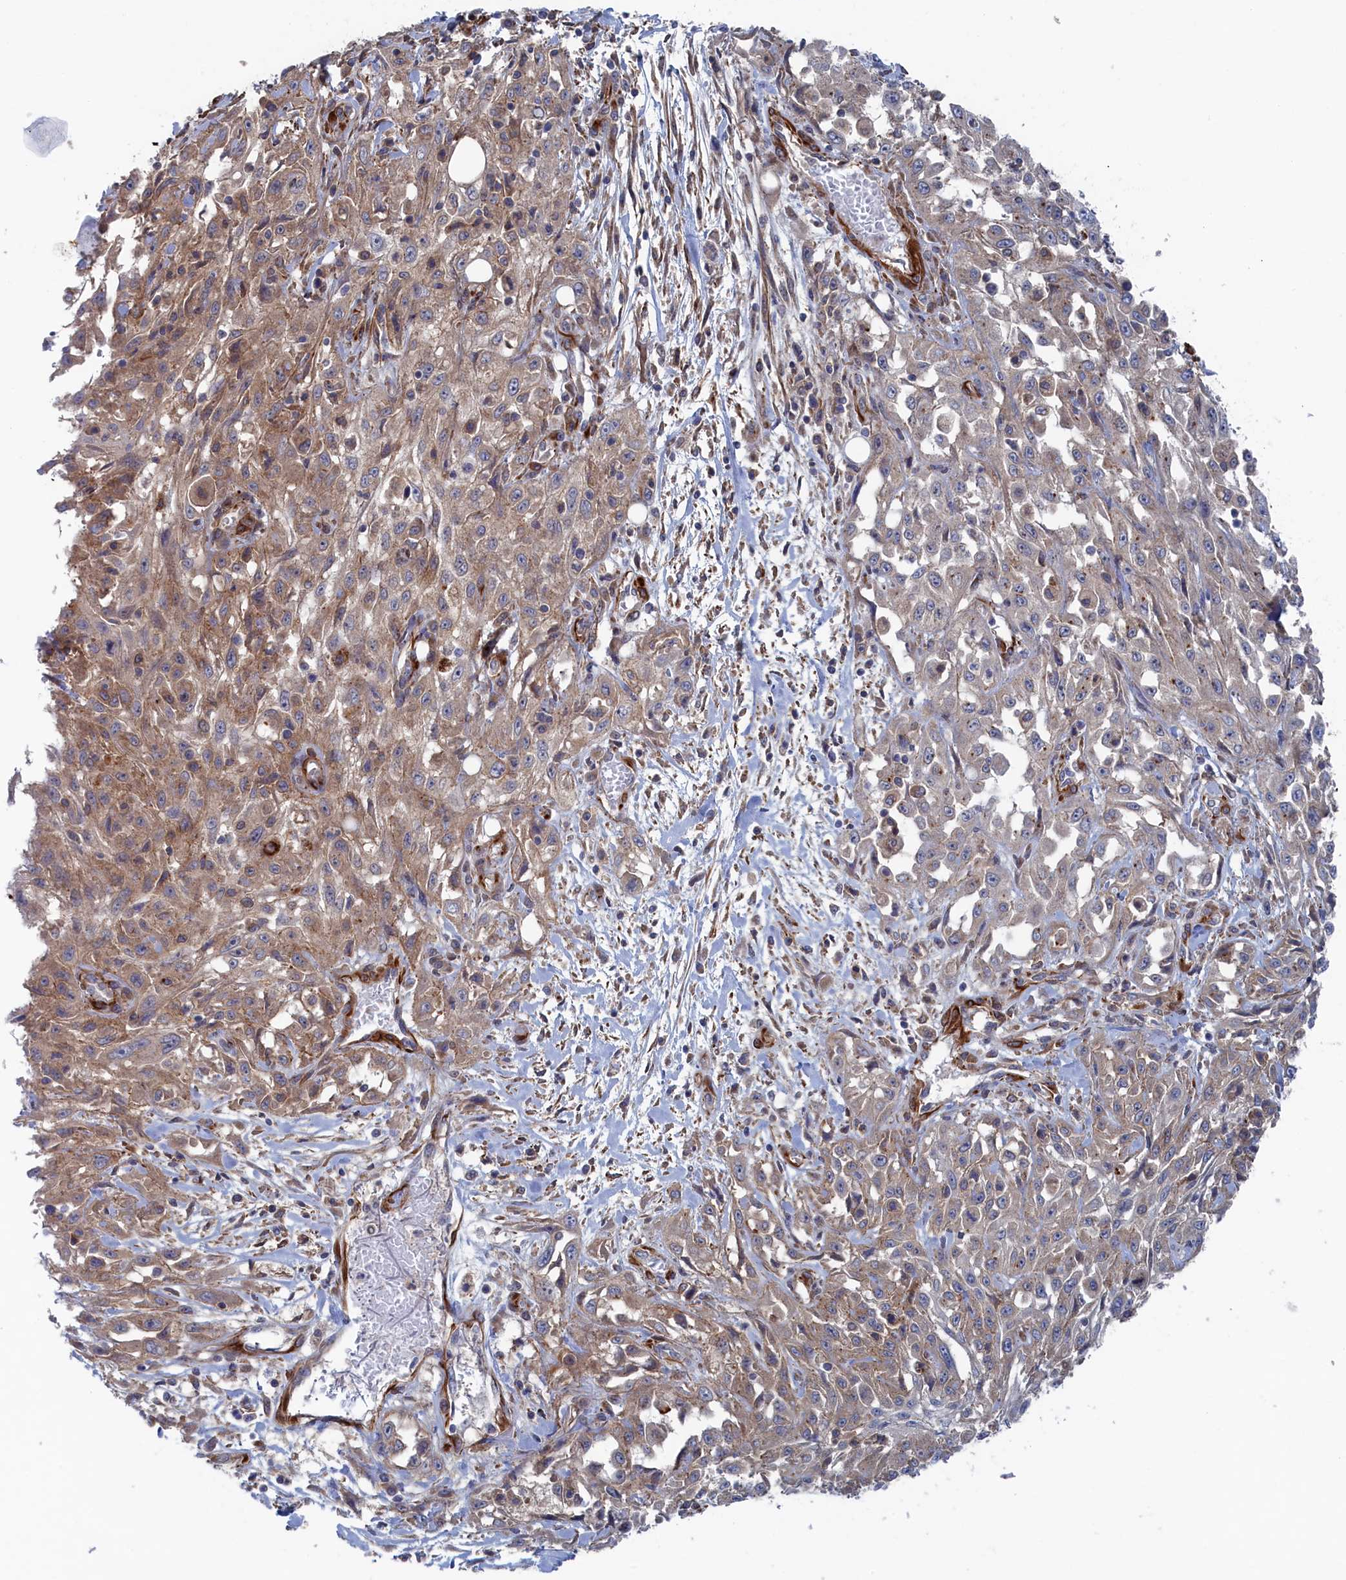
{"staining": {"intensity": "moderate", "quantity": "<25%", "location": "cytoplasmic/membranous"}, "tissue": "skin cancer", "cell_type": "Tumor cells", "image_type": "cancer", "snomed": [{"axis": "morphology", "description": "Squamous cell carcinoma, NOS"}, {"axis": "morphology", "description": "Squamous cell carcinoma, metastatic, NOS"}, {"axis": "topography", "description": "Skin"}, {"axis": "topography", "description": "Lymph node"}], "caption": "The histopathology image demonstrates staining of skin cancer, revealing moderate cytoplasmic/membranous protein positivity (brown color) within tumor cells.", "gene": "FILIP1L", "patient": {"sex": "male", "age": 75}}